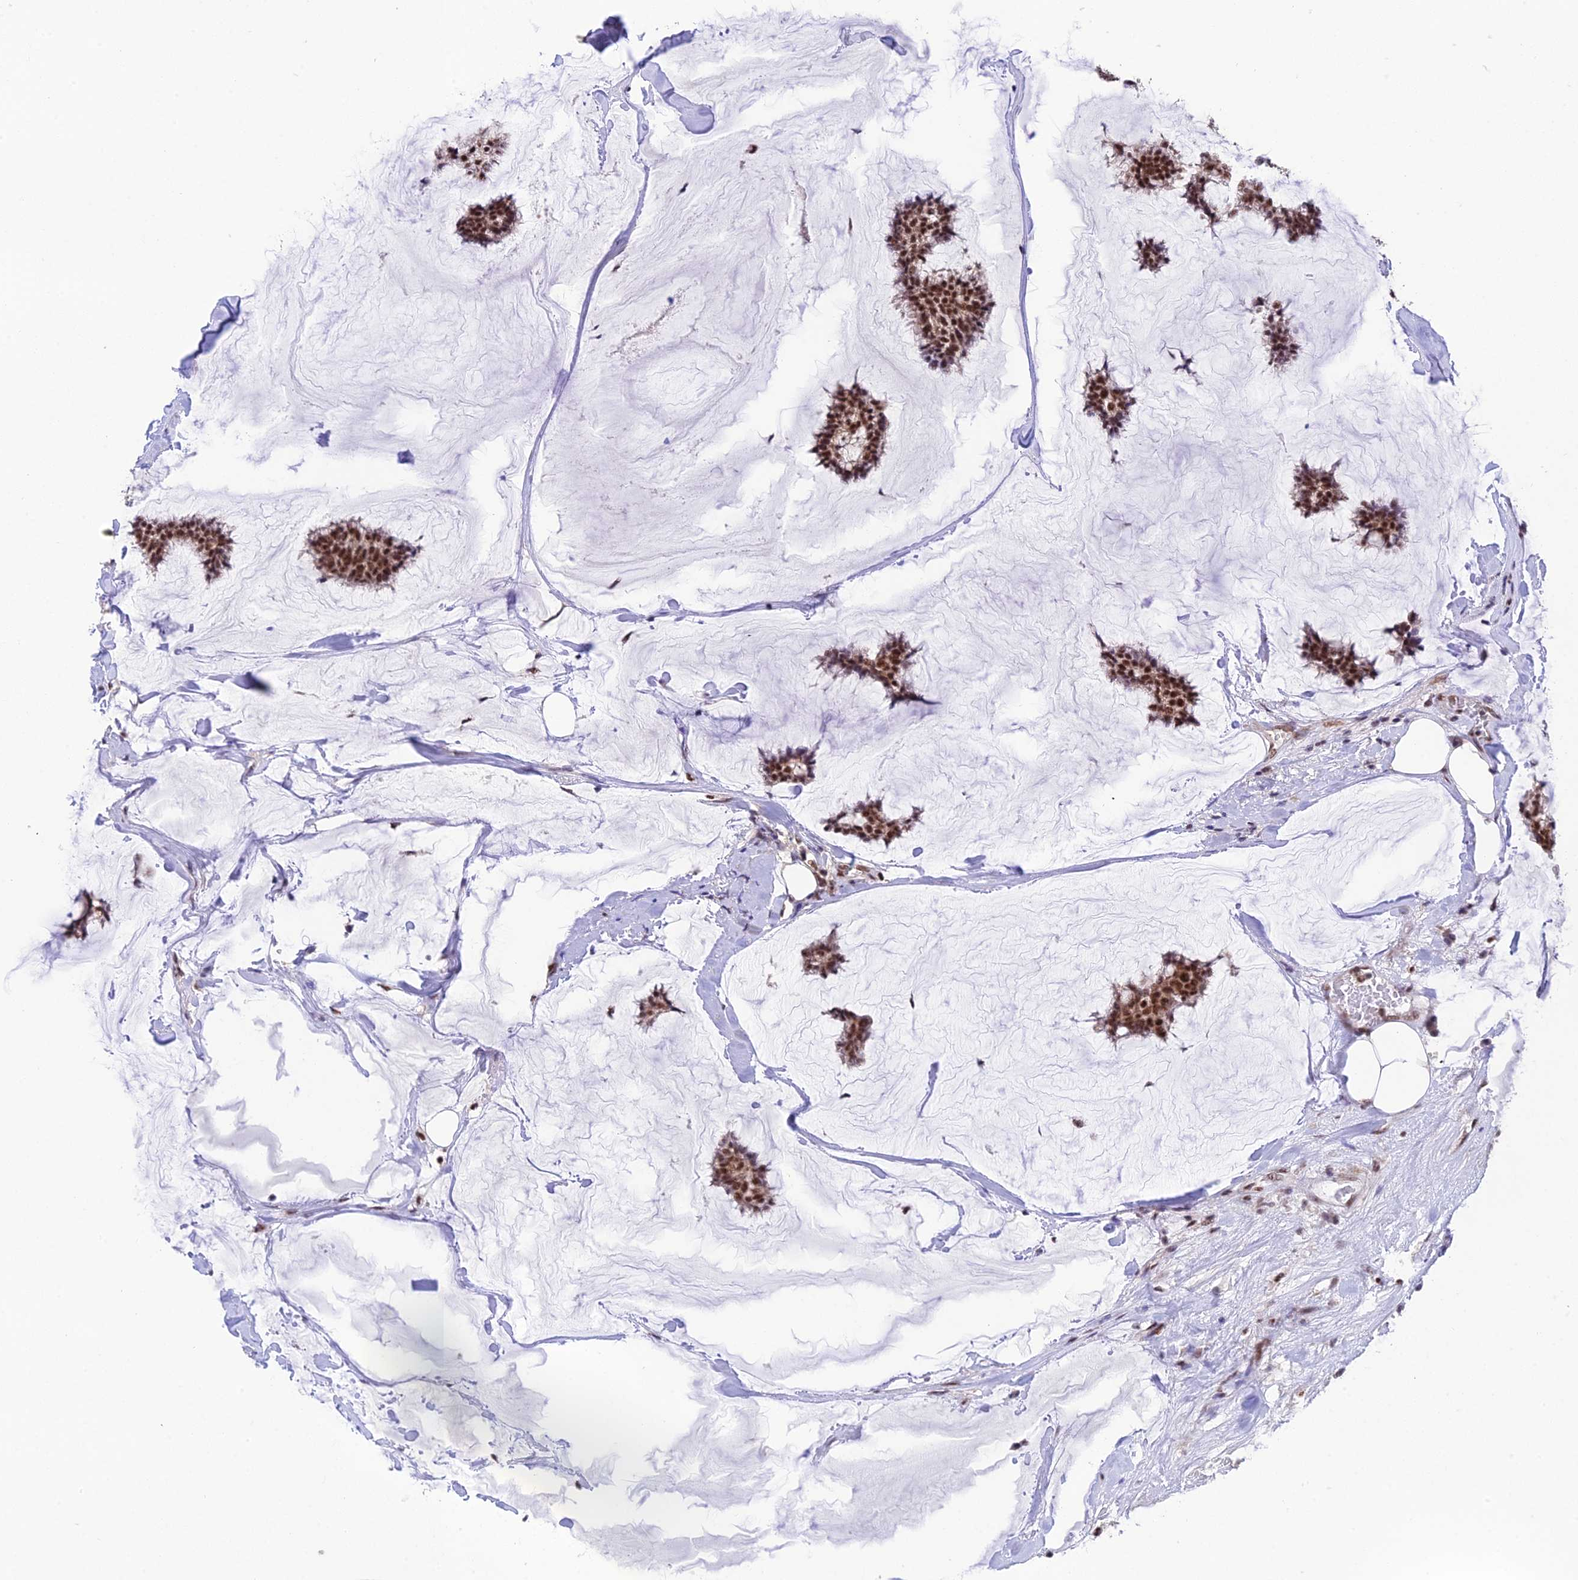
{"staining": {"intensity": "moderate", "quantity": ">75%", "location": "nuclear"}, "tissue": "breast cancer", "cell_type": "Tumor cells", "image_type": "cancer", "snomed": [{"axis": "morphology", "description": "Duct carcinoma"}, {"axis": "topography", "description": "Breast"}], "caption": "The micrograph exhibits immunohistochemical staining of breast intraductal carcinoma. There is moderate nuclear staining is identified in about >75% of tumor cells.", "gene": "THOC7", "patient": {"sex": "female", "age": 93}}